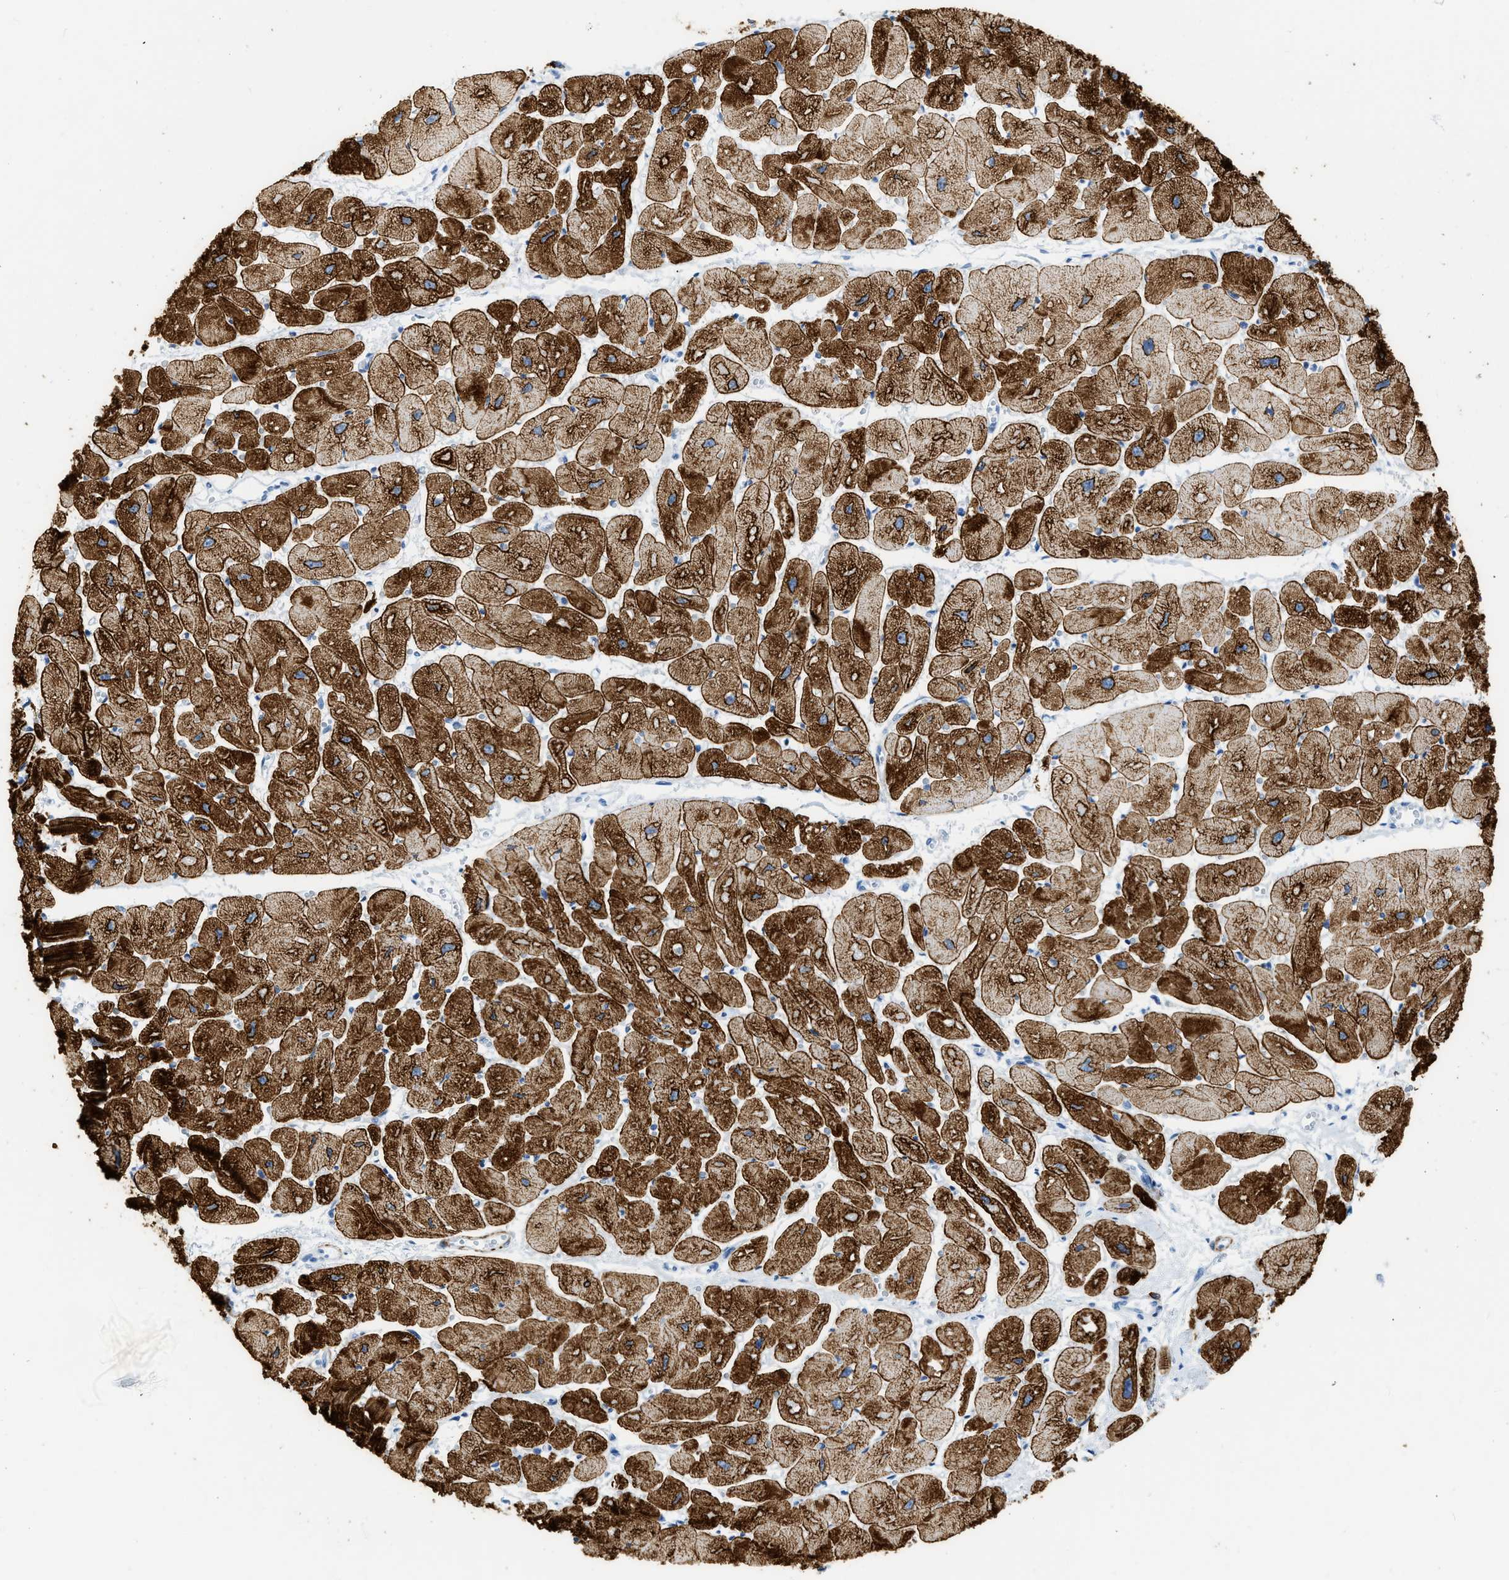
{"staining": {"intensity": "strong", "quantity": ">75%", "location": "cytoplasmic/membranous"}, "tissue": "heart muscle", "cell_type": "Cardiomyocytes", "image_type": "normal", "snomed": [{"axis": "morphology", "description": "Normal tissue, NOS"}, {"axis": "topography", "description": "Heart"}], "caption": "Immunohistochemistry (DAB) staining of benign heart muscle exhibits strong cytoplasmic/membranous protein positivity in about >75% of cardiomyocytes.", "gene": "DES", "patient": {"sex": "female", "age": 54}}